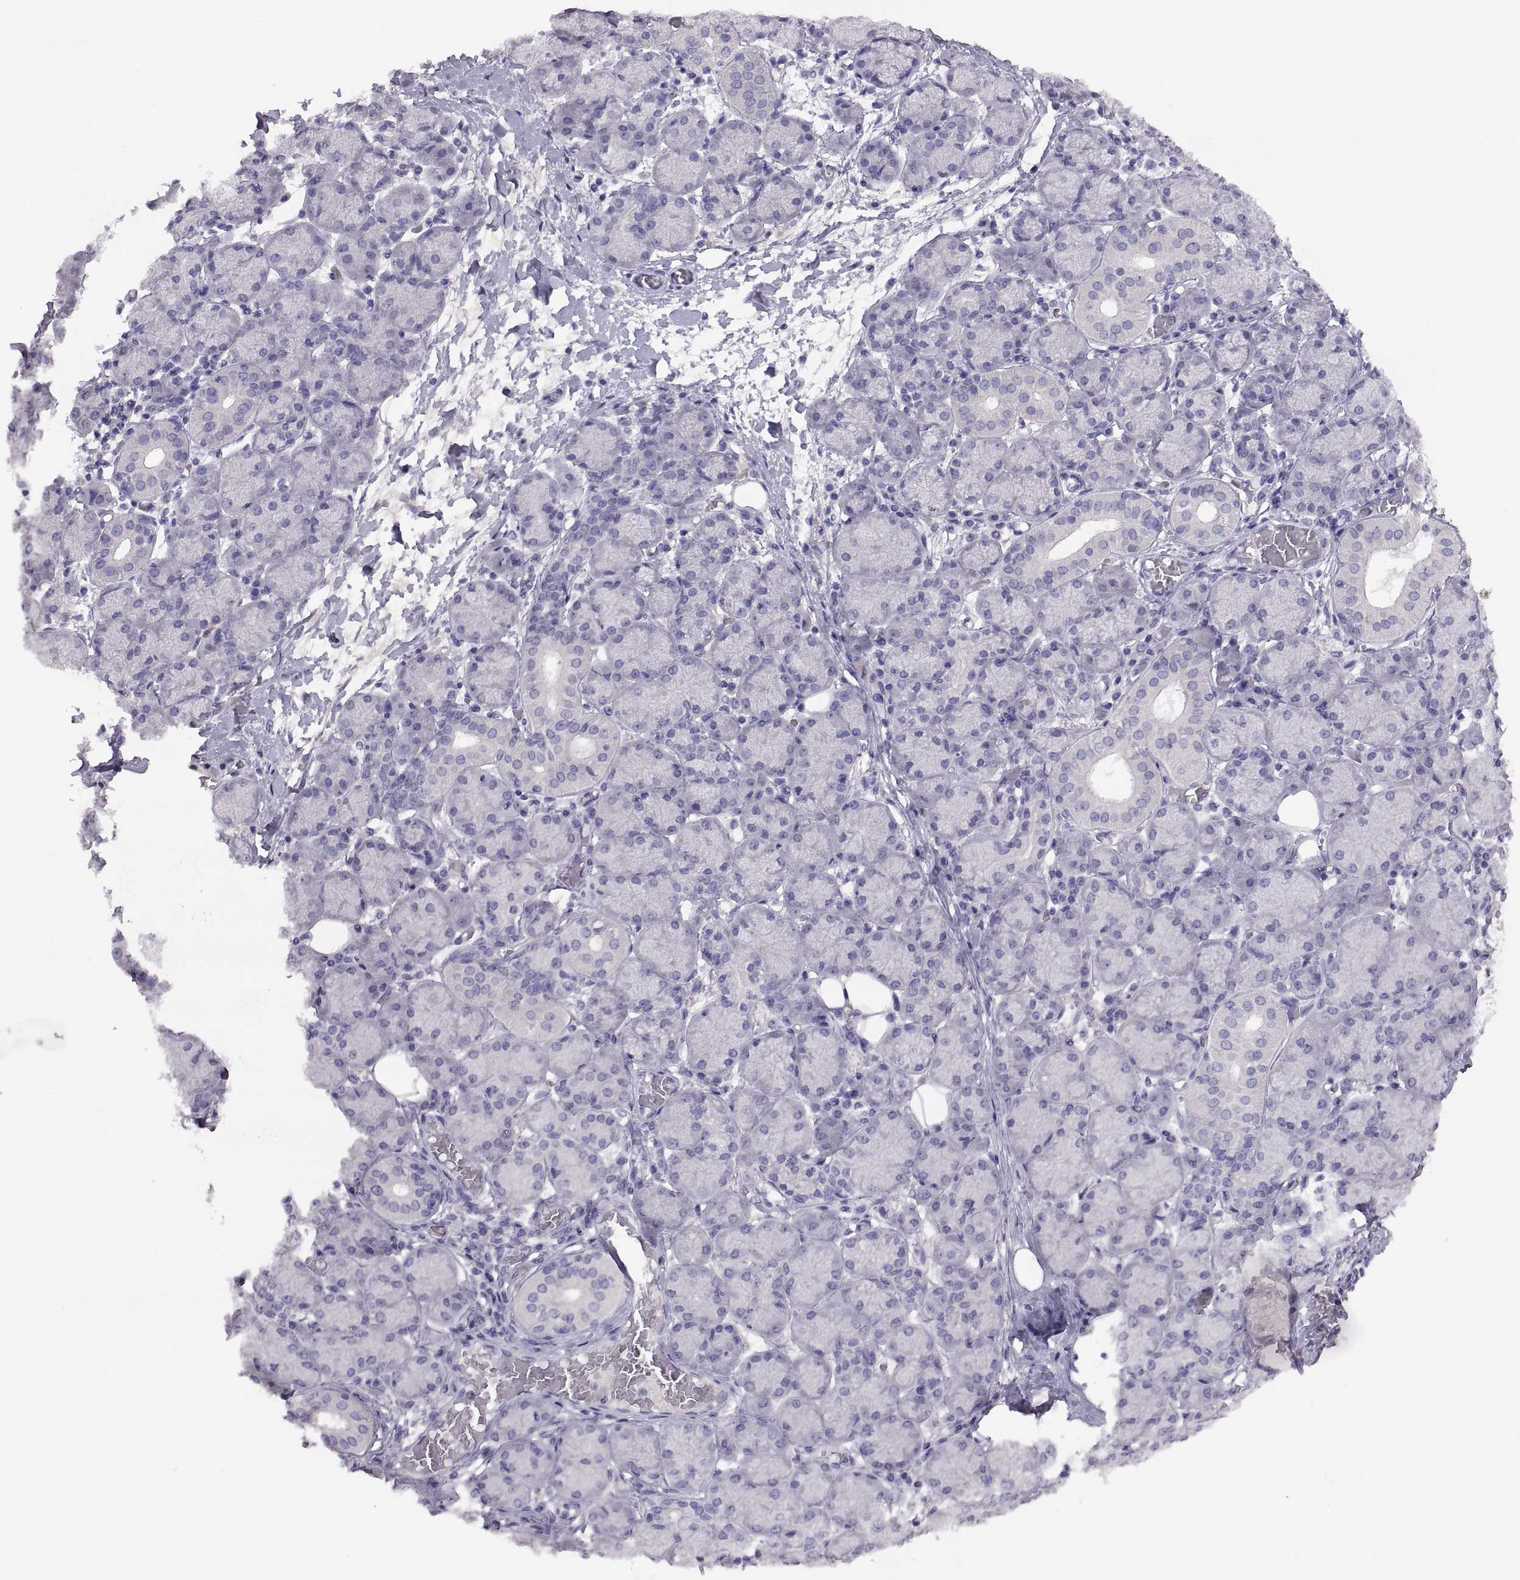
{"staining": {"intensity": "negative", "quantity": "none", "location": "none"}, "tissue": "salivary gland", "cell_type": "Glandular cells", "image_type": "normal", "snomed": [{"axis": "morphology", "description": "Normal tissue, NOS"}, {"axis": "topography", "description": "Salivary gland"}, {"axis": "topography", "description": "Peripheral nerve tissue"}], "caption": "This histopathology image is of unremarkable salivary gland stained with IHC to label a protein in brown with the nuclei are counter-stained blue. There is no staining in glandular cells. Nuclei are stained in blue.", "gene": "TBX19", "patient": {"sex": "female", "age": 24}}